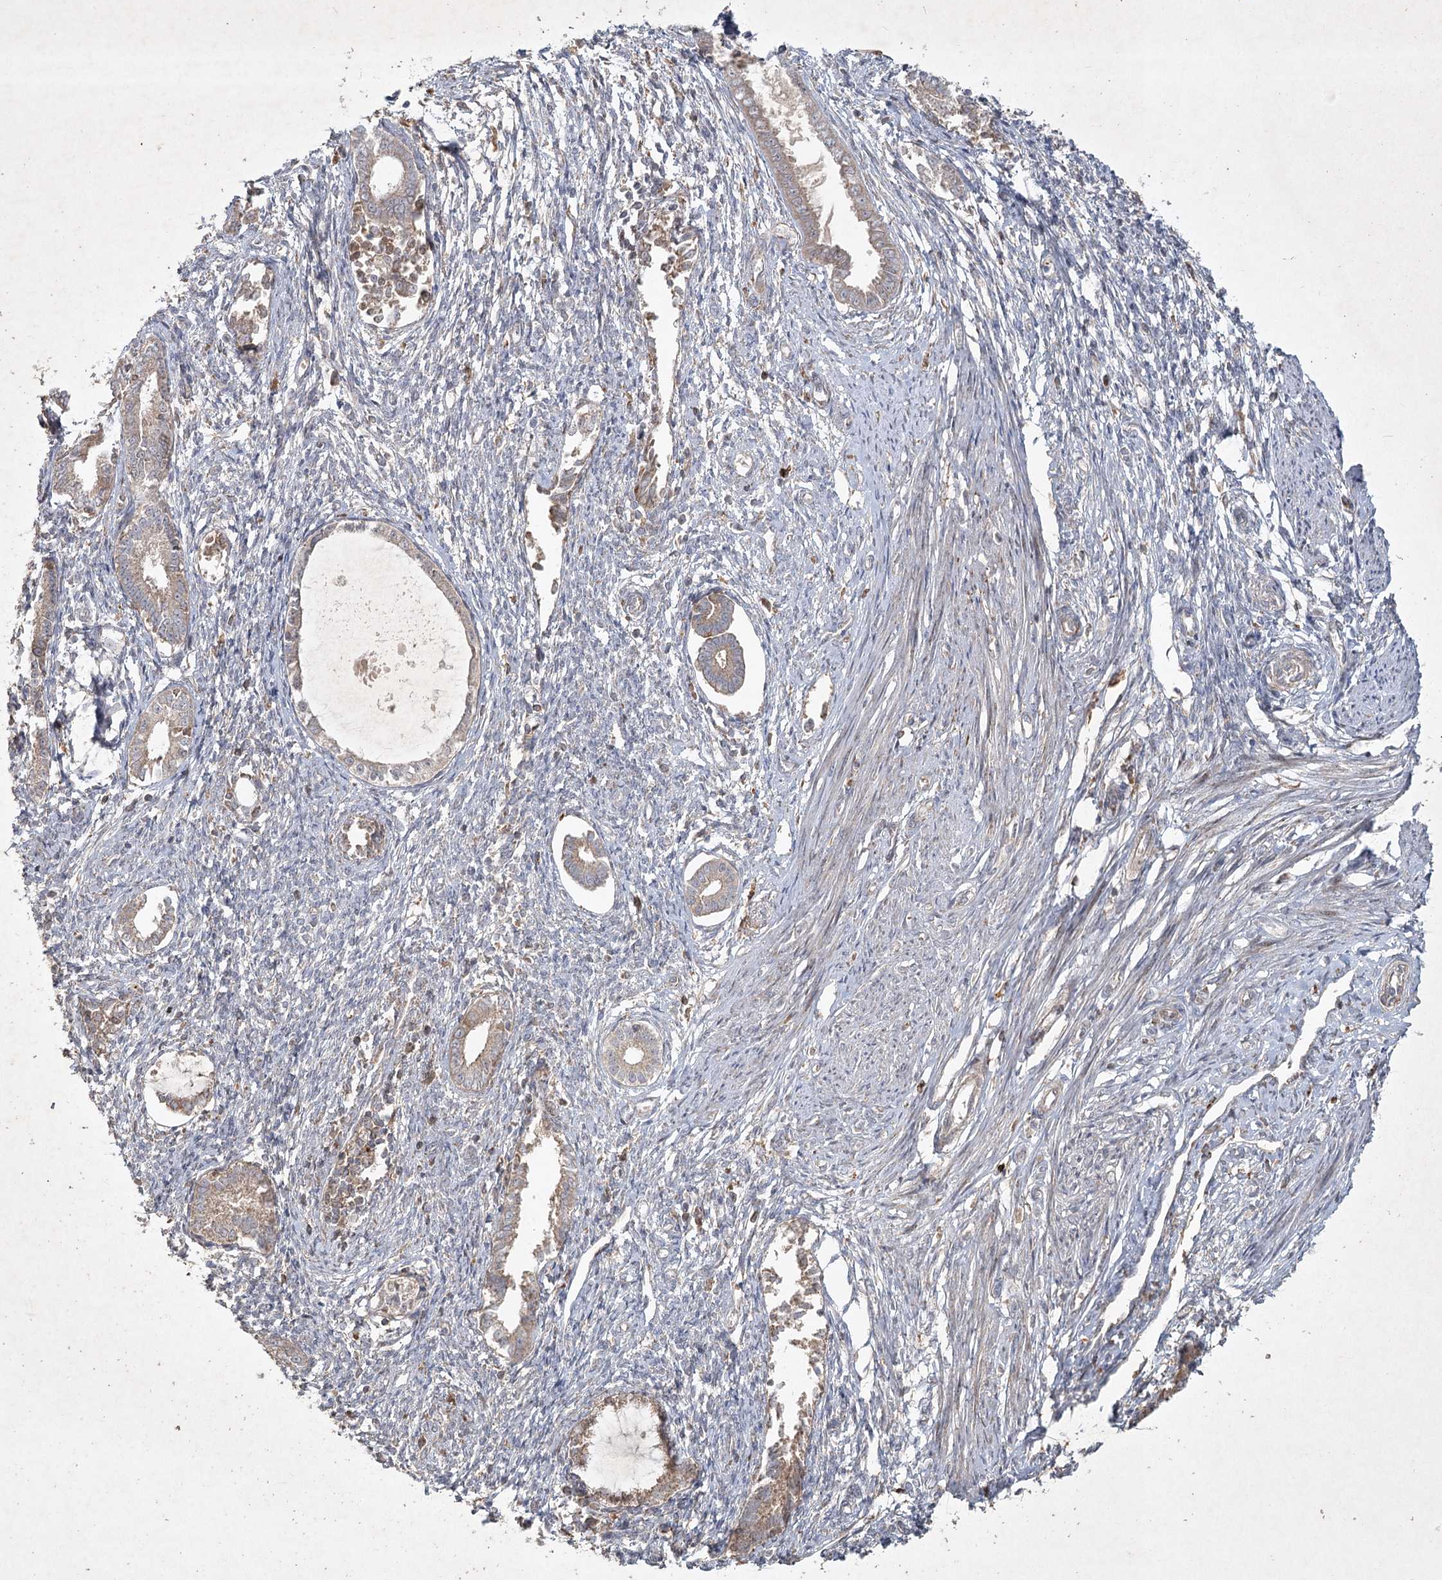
{"staining": {"intensity": "negative", "quantity": "none", "location": "none"}, "tissue": "endometrium", "cell_type": "Cells in endometrial stroma", "image_type": "normal", "snomed": [{"axis": "morphology", "description": "Normal tissue, NOS"}, {"axis": "topography", "description": "Endometrium"}], "caption": "Human endometrium stained for a protein using immunohistochemistry displays no positivity in cells in endometrial stroma.", "gene": "KBTBD4", "patient": {"sex": "female", "age": 56}}